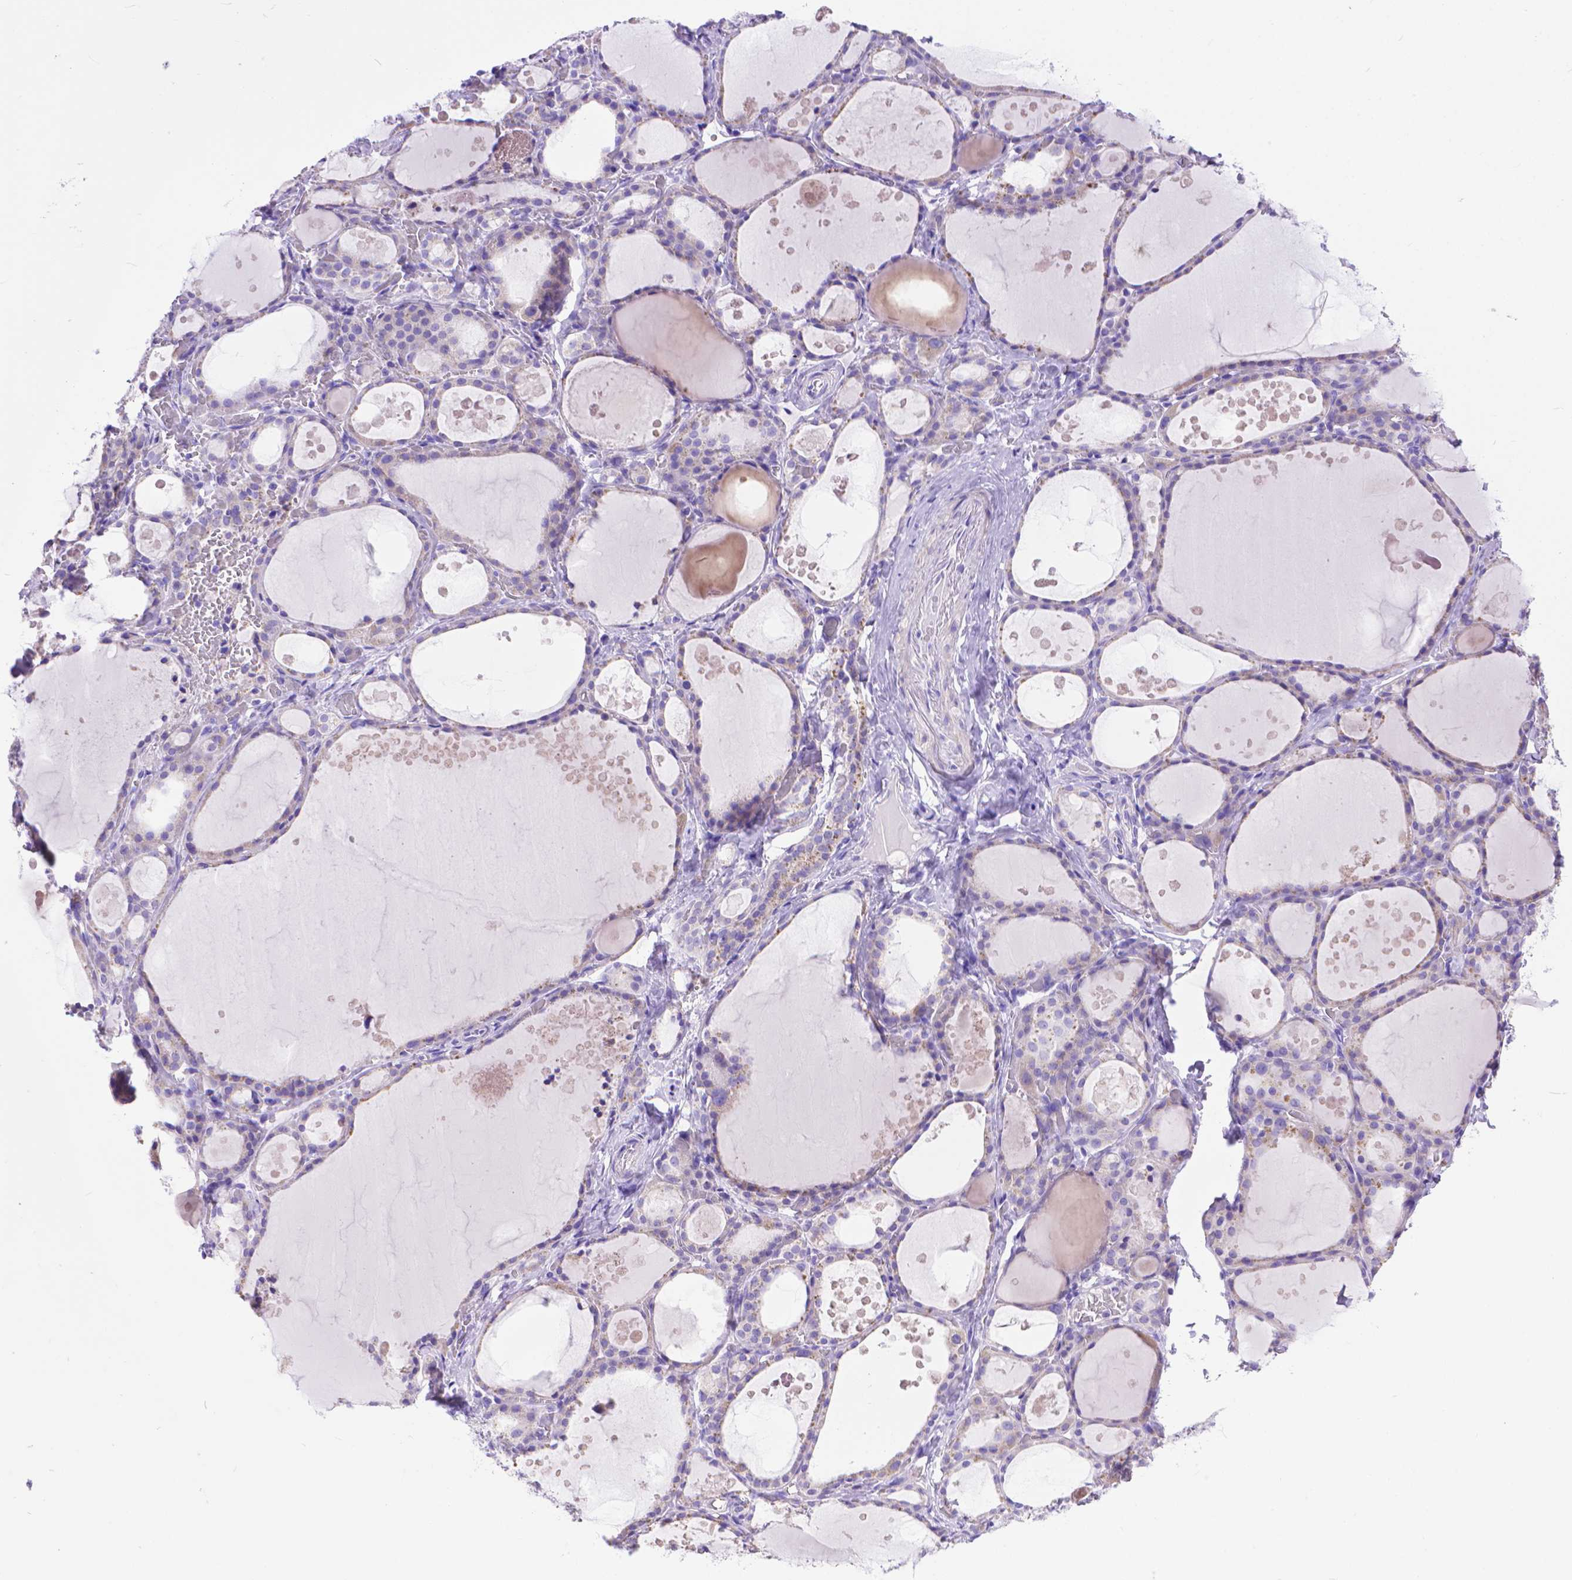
{"staining": {"intensity": "negative", "quantity": "none", "location": "none"}, "tissue": "thyroid gland", "cell_type": "Glandular cells", "image_type": "normal", "snomed": [{"axis": "morphology", "description": "Normal tissue, NOS"}, {"axis": "topography", "description": "Thyroid gland"}], "caption": "Immunohistochemical staining of benign thyroid gland displays no significant staining in glandular cells.", "gene": "DHRS2", "patient": {"sex": "male", "age": 68}}